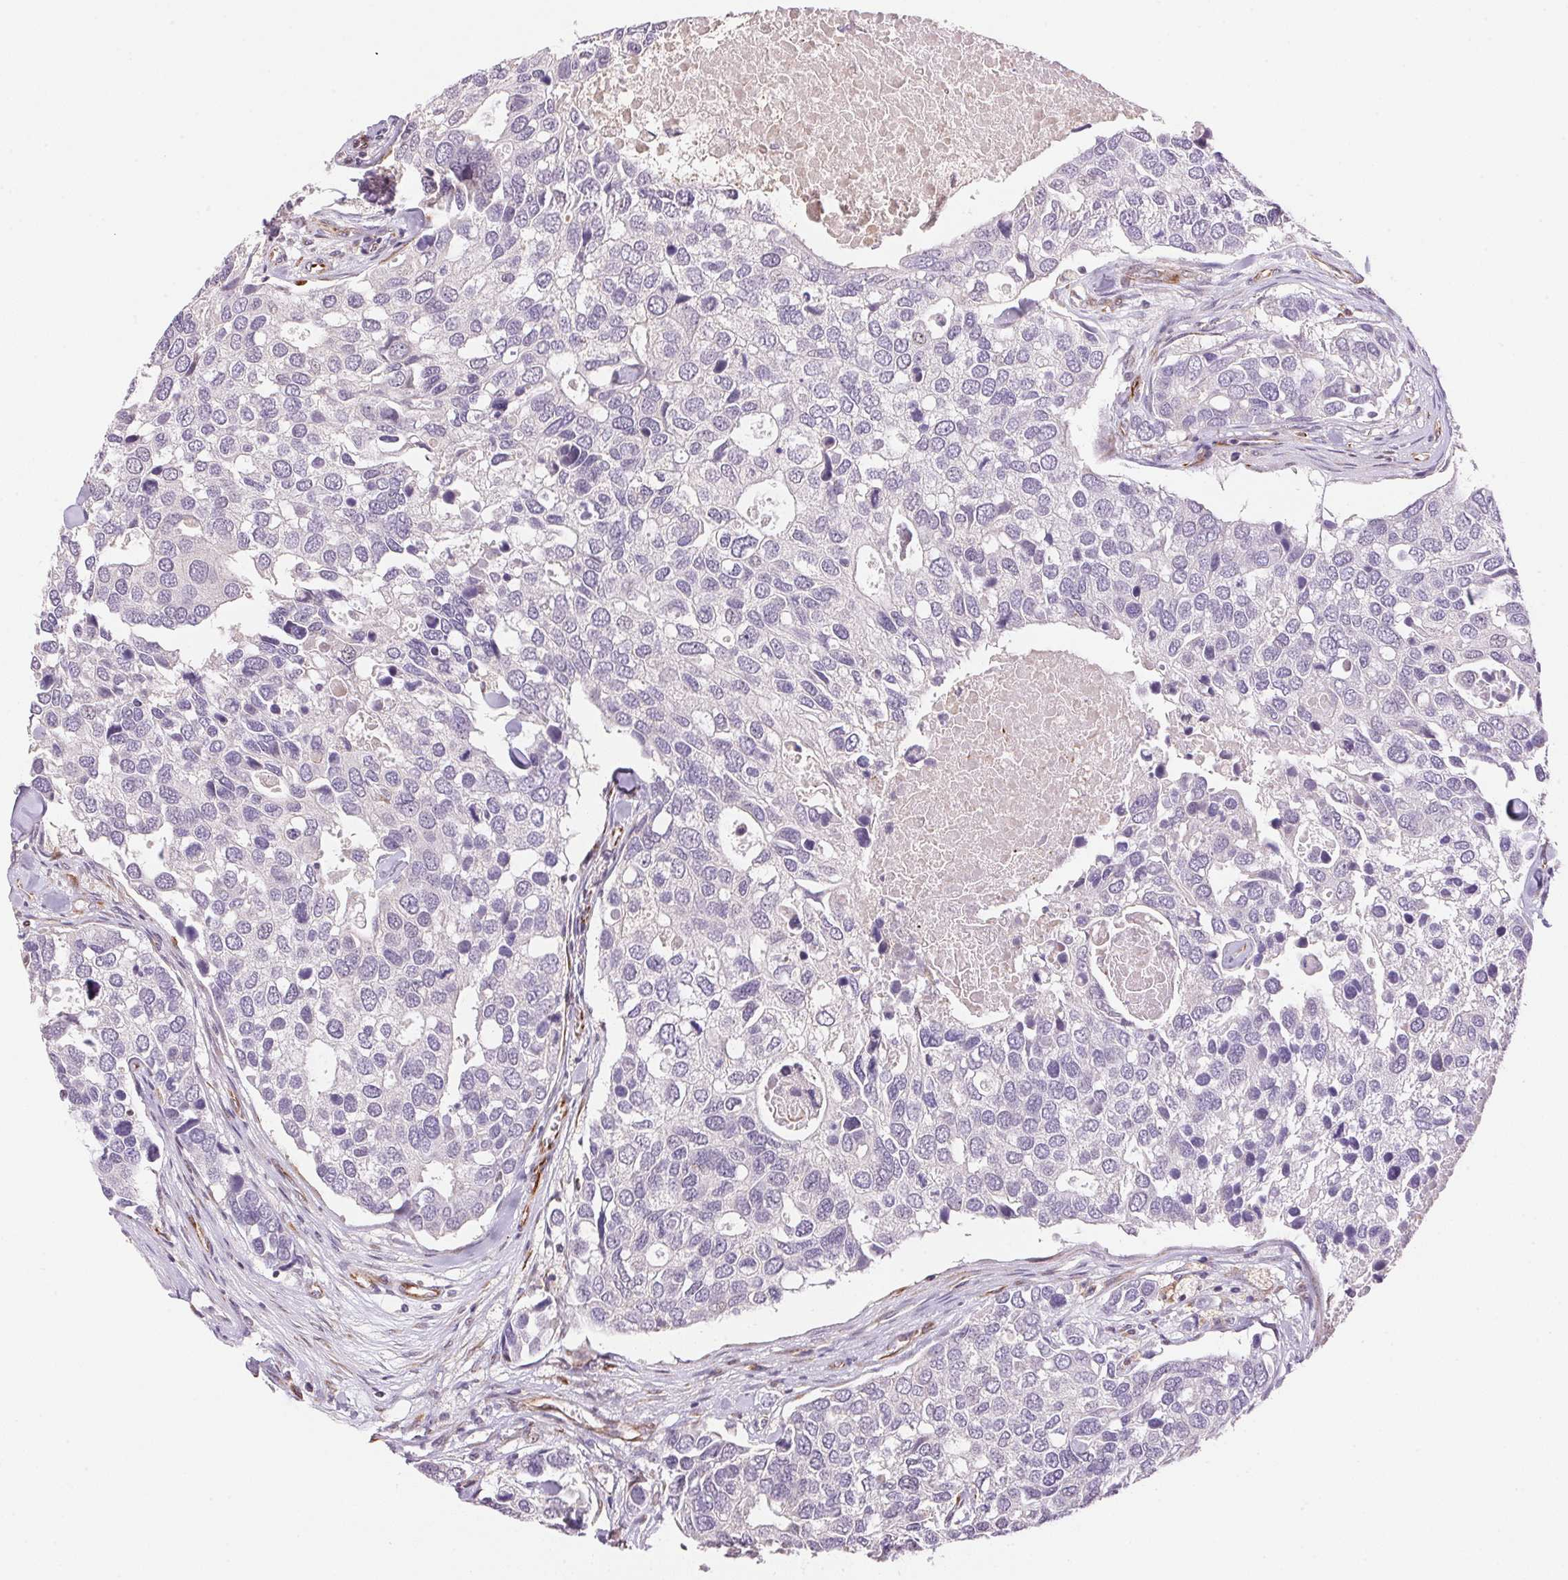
{"staining": {"intensity": "negative", "quantity": "none", "location": "none"}, "tissue": "breast cancer", "cell_type": "Tumor cells", "image_type": "cancer", "snomed": [{"axis": "morphology", "description": "Duct carcinoma"}, {"axis": "topography", "description": "Breast"}], "caption": "The image exhibits no staining of tumor cells in breast cancer (invasive ductal carcinoma). Brightfield microscopy of IHC stained with DAB (3,3'-diaminobenzidine) (brown) and hematoxylin (blue), captured at high magnification.", "gene": "GYG2", "patient": {"sex": "female", "age": 83}}